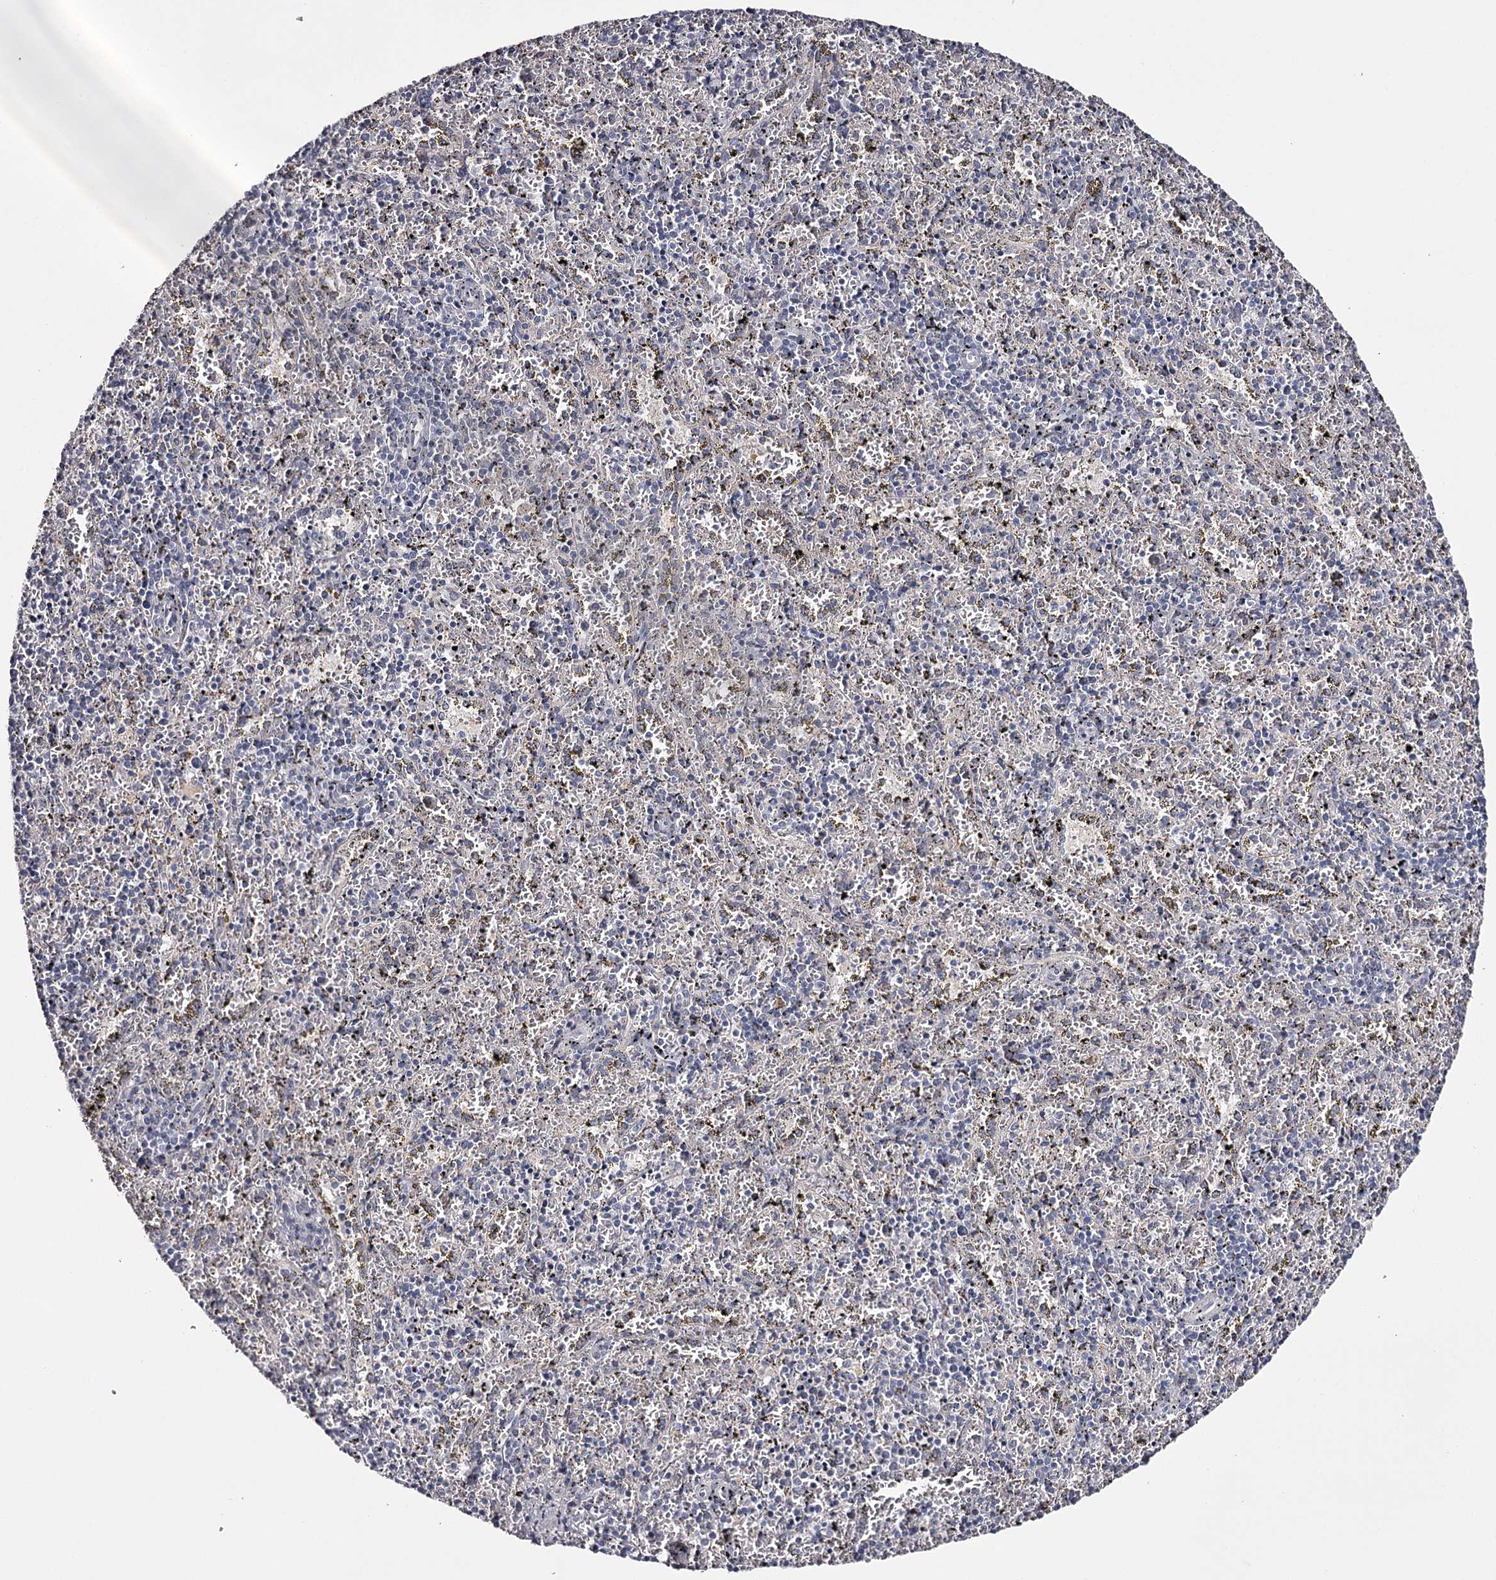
{"staining": {"intensity": "negative", "quantity": "none", "location": "none"}, "tissue": "spleen", "cell_type": "Cells in red pulp", "image_type": "normal", "snomed": [{"axis": "morphology", "description": "Normal tissue, NOS"}, {"axis": "topography", "description": "Spleen"}], "caption": "Micrograph shows no protein staining in cells in red pulp of unremarkable spleen.", "gene": "FDXACB1", "patient": {"sex": "male", "age": 11}}